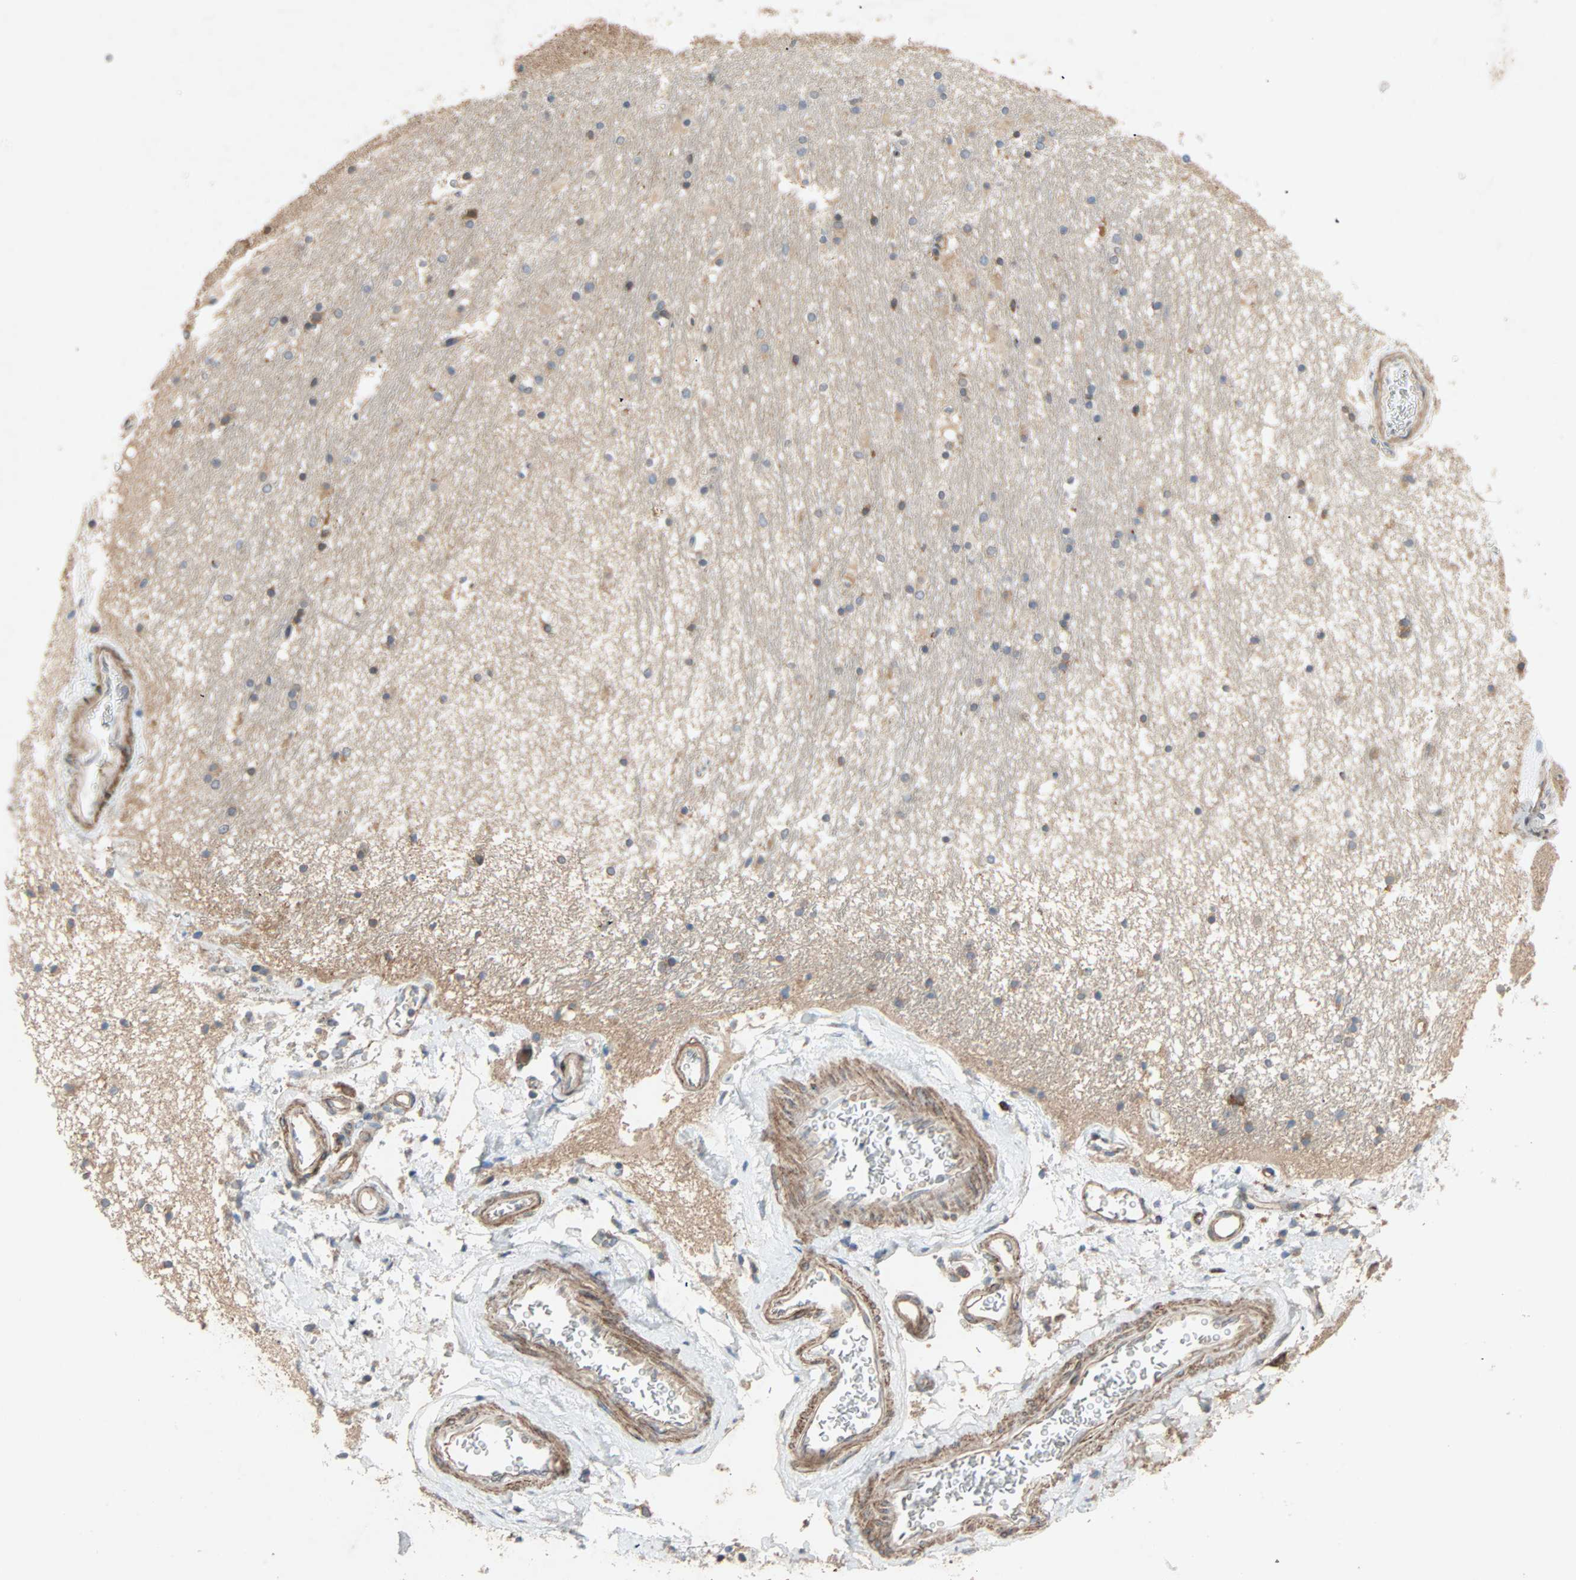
{"staining": {"intensity": "moderate", "quantity": "25%-75%", "location": "cytoplasmic/membranous"}, "tissue": "hippocampus", "cell_type": "Glial cells", "image_type": "normal", "snomed": [{"axis": "morphology", "description": "Normal tissue, NOS"}, {"axis": "topography", "description": "Hippocampus"}], "caption": "Hippocampus stained for a protein displays moderate cytoplasmic/membranous positivity in glial cells. The staining is performed using DAB brown chromogen to label protein expression. The nuclei are counter-stained blue using hematoxylin.", "gene": "XYLT1", "patient": {"sex": "male", "age": 45}}